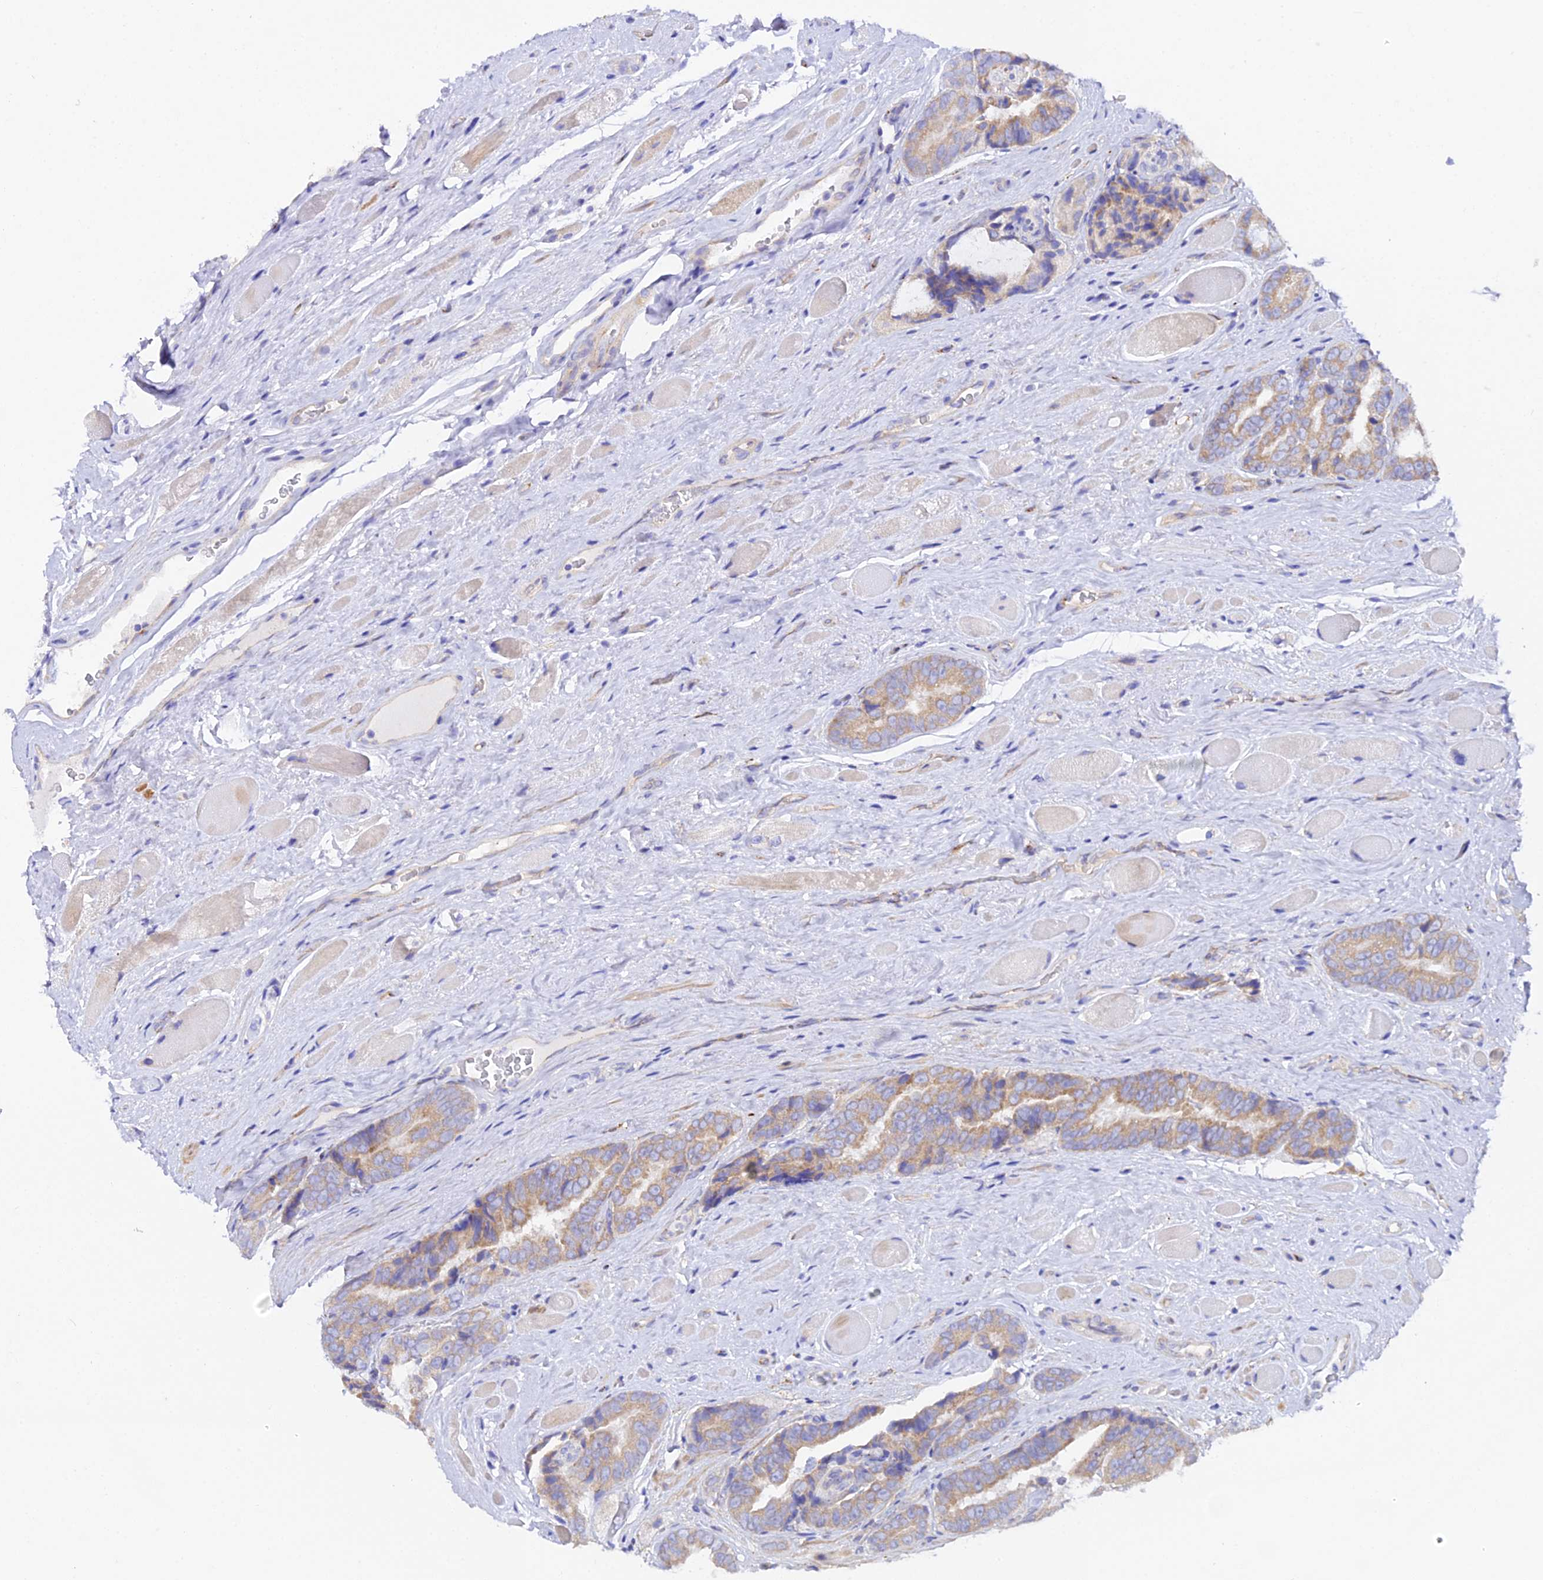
{"staining": {"intensity": "moderate", "quantity": ">75%", "location": "cytoplasmic/membranous"}, "tissue": "prostate cancer", "cell_type": "Tumor cells", "image_type": "cancer", "snomed": [{"axis": "morphology", "description": "Adenocarcinoma, High grade"}, {"axis": "topography", "description": "Prostate"}], "caption": "IHC image of human prostate cancer stained for a protein (brown), which reveals medium levels of moderate cytoplasmic/membranous positivity in approximately >75% of tumor cells.", "gene": "CFAP45", "patient": {"sex": "male", "age": 72}}